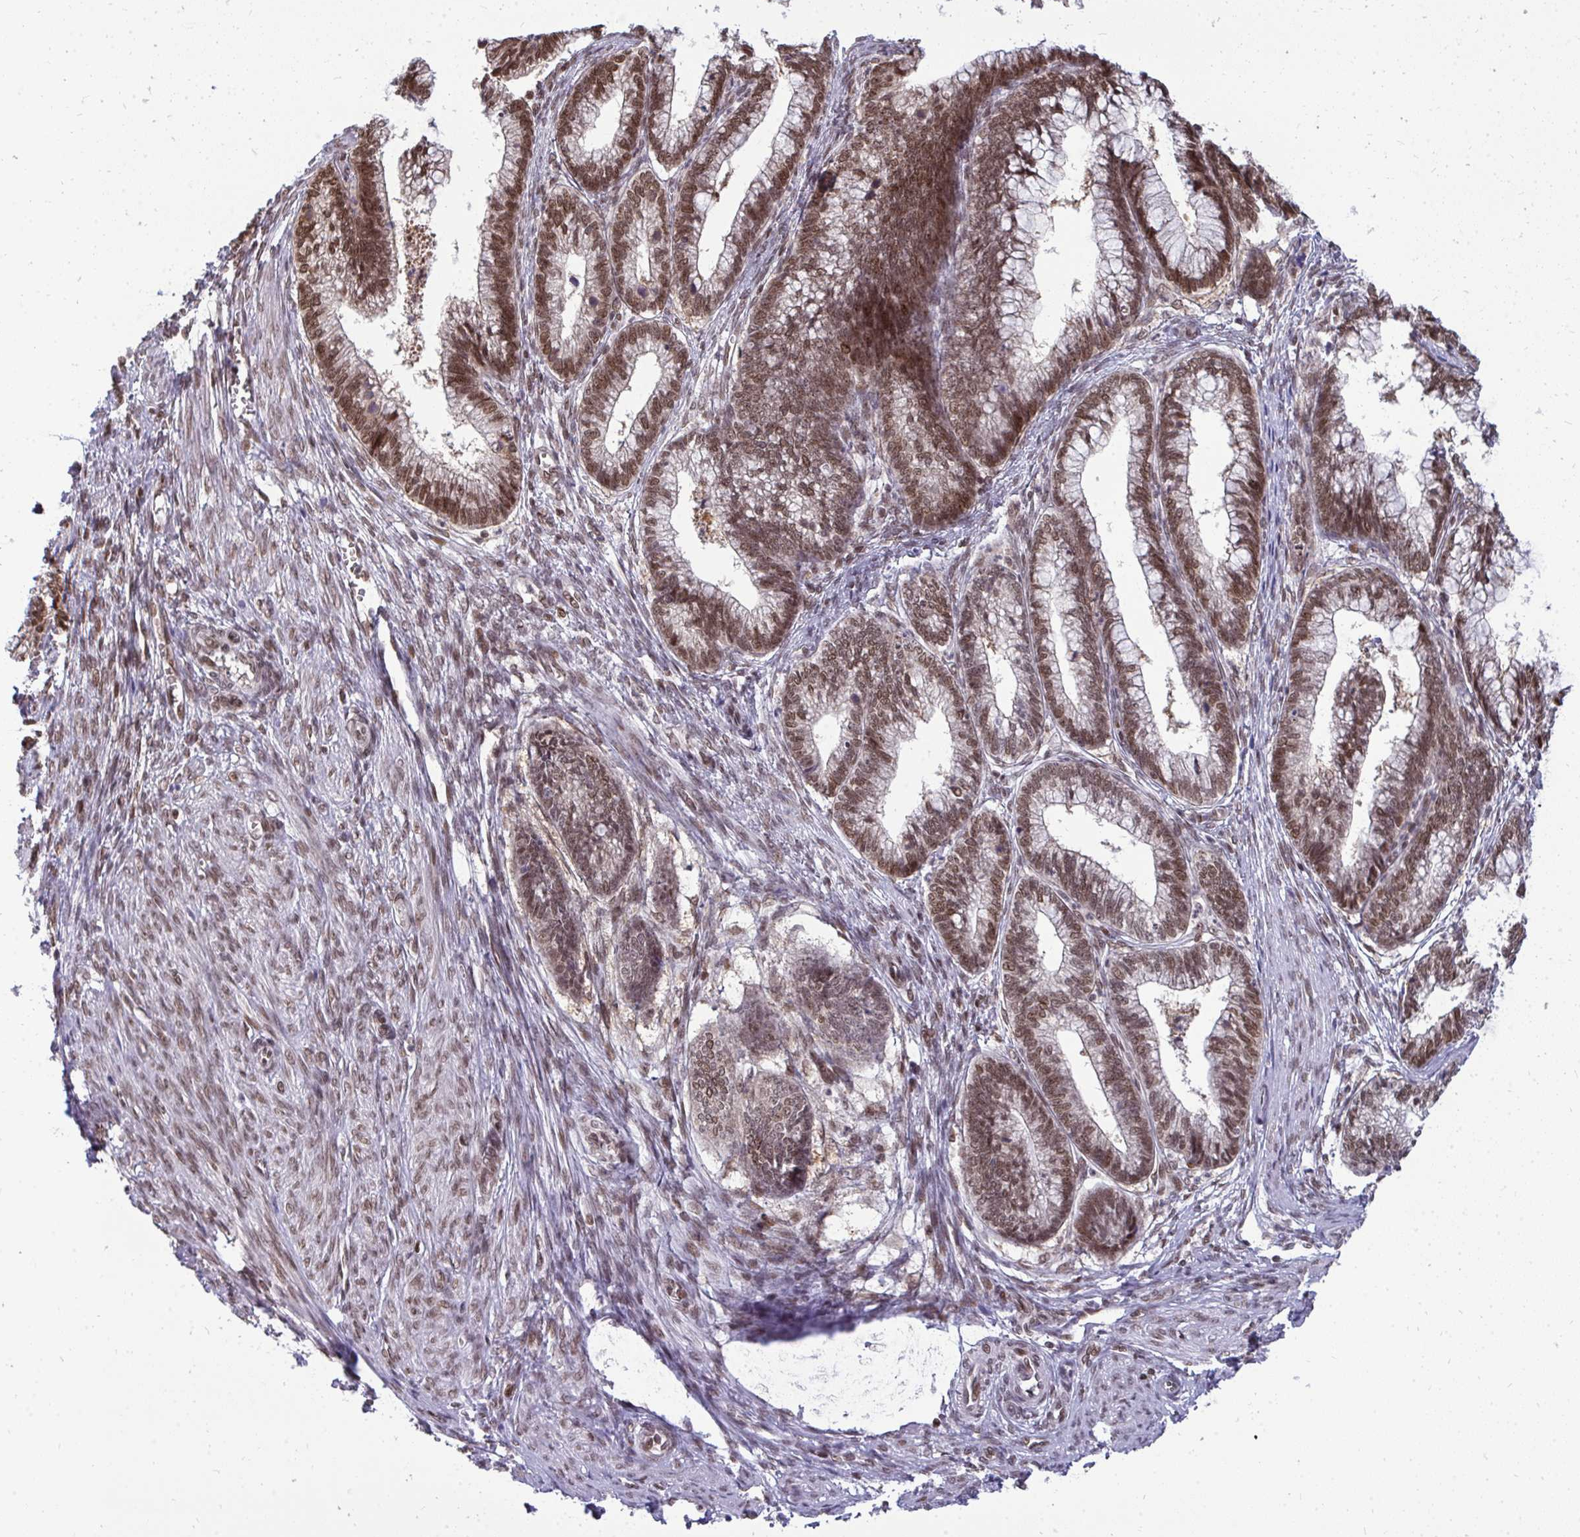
{"staining": {"intensity": "moderate", "quantity": ">75%", "location": "nuclear"}, "tissue": "cervical cancer", "cell_type": "Tumor cells", "image_type": "cancer", "snomed": [{"axis": "morphology", "description": "Adenocarcinoma, NOS"}, {"axis": "topography", "description": "Cervix"}], "caption": "The histopathology image demonstrates immunohistochemical staining of cervical cancer. There is moderate nuclear expression is seen in approximately >75% of tumor cells.", "gene": "JPT1", "patient": {"sex": "female", "age": 44}}